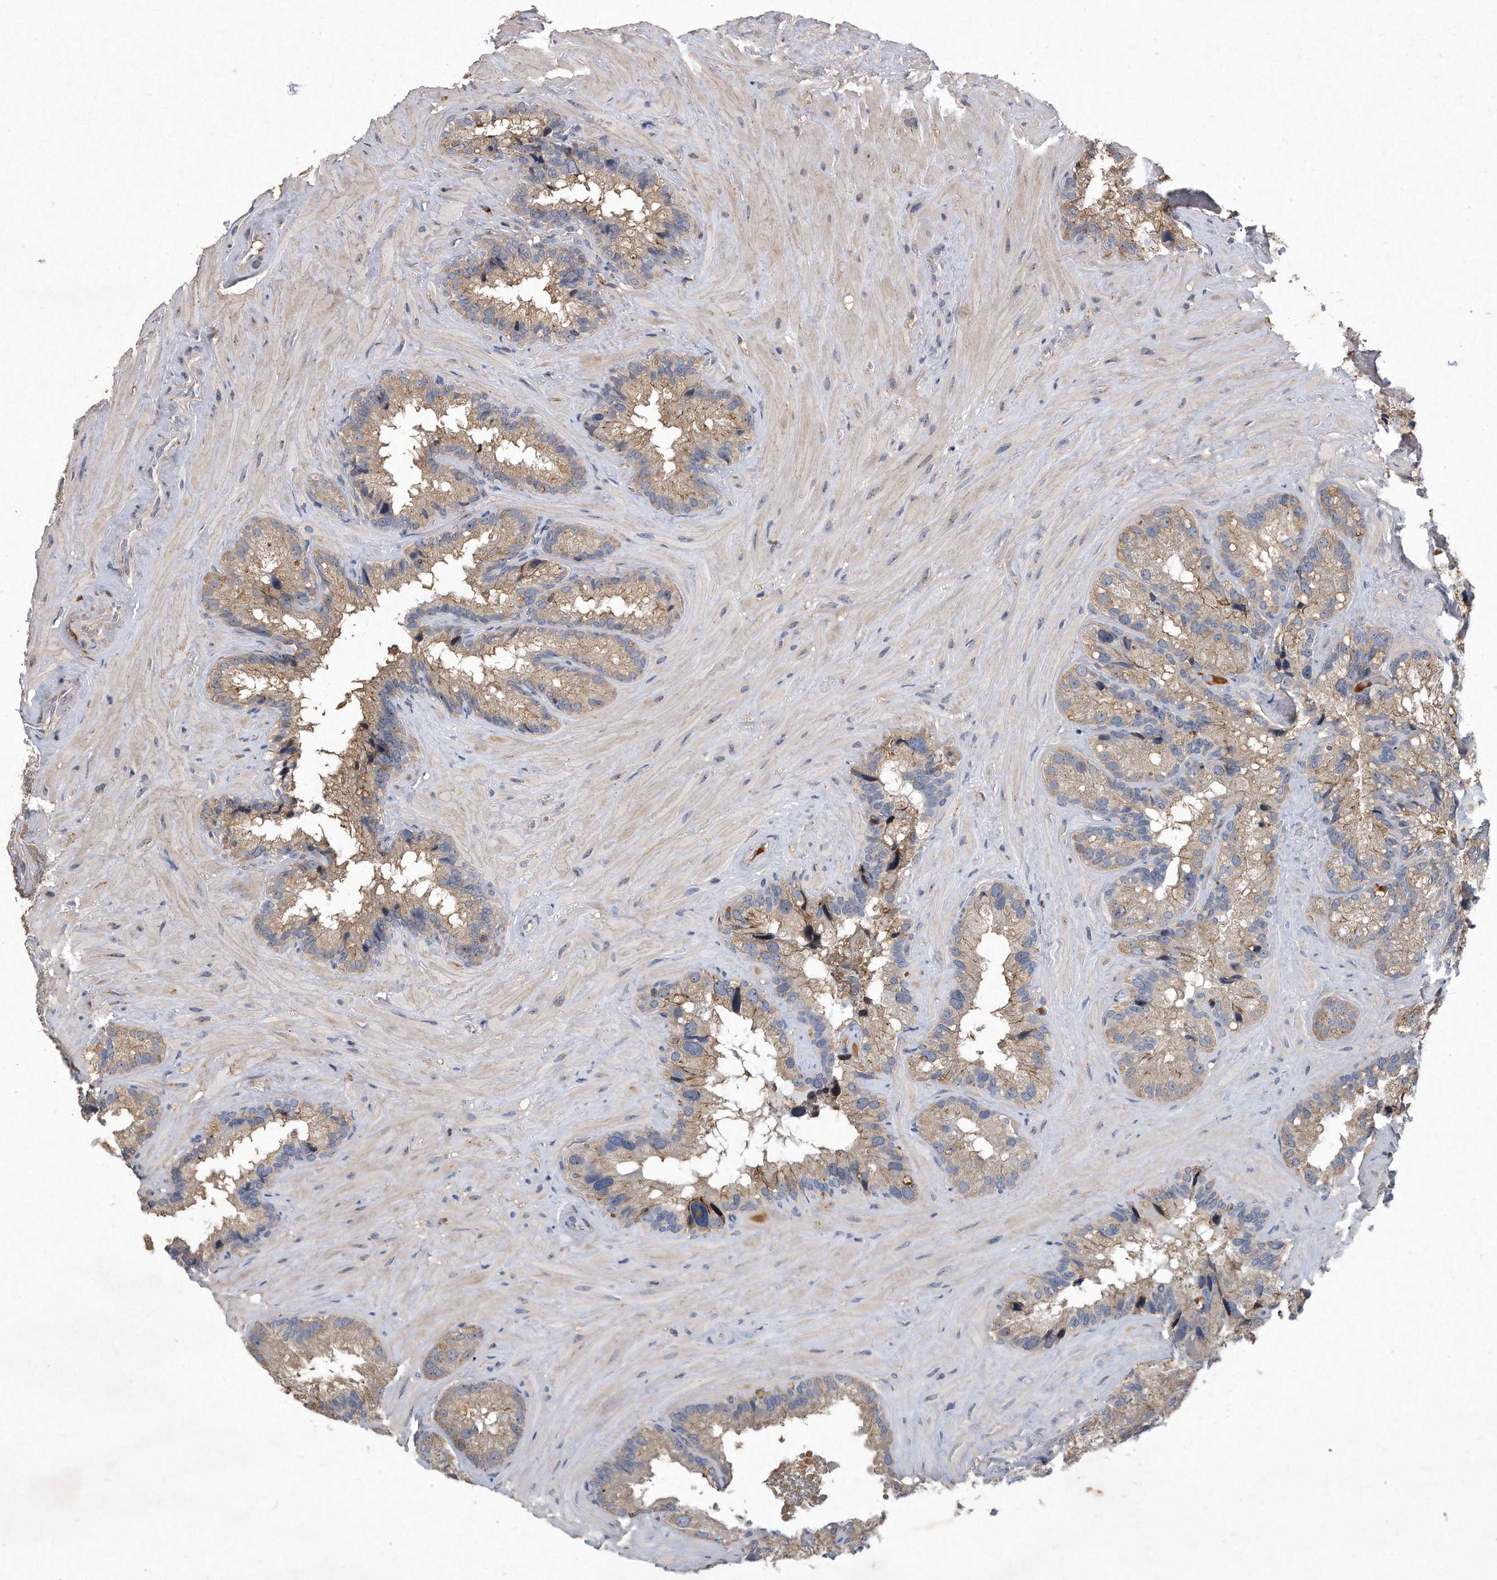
{"staining": {"intensity": "weak", "quantity": ">75%", "location": "cytoplasmic/membranous"}, "tissue": "seminal vesicle", "cell_type": "Glandular cells", "image_type": "normal", "snomed": [{"axis": "morphology", "description": "Normal tissue, NOS"}, {"axis": "topography", "description": "Prostate"}, {"axis": "topography", "description": "Seminal veicle"}], "caption": "Benign seminal vesicle shows weak cytoplasmic/membranous positivity in about >75% of glandular cells (Stains: DAB in brown, nuclei in blue, Microscopy: brightfield microscopy at high magnification)..", "gene": "PGBD2", "patient": {"sex": "male", "age": 68}}